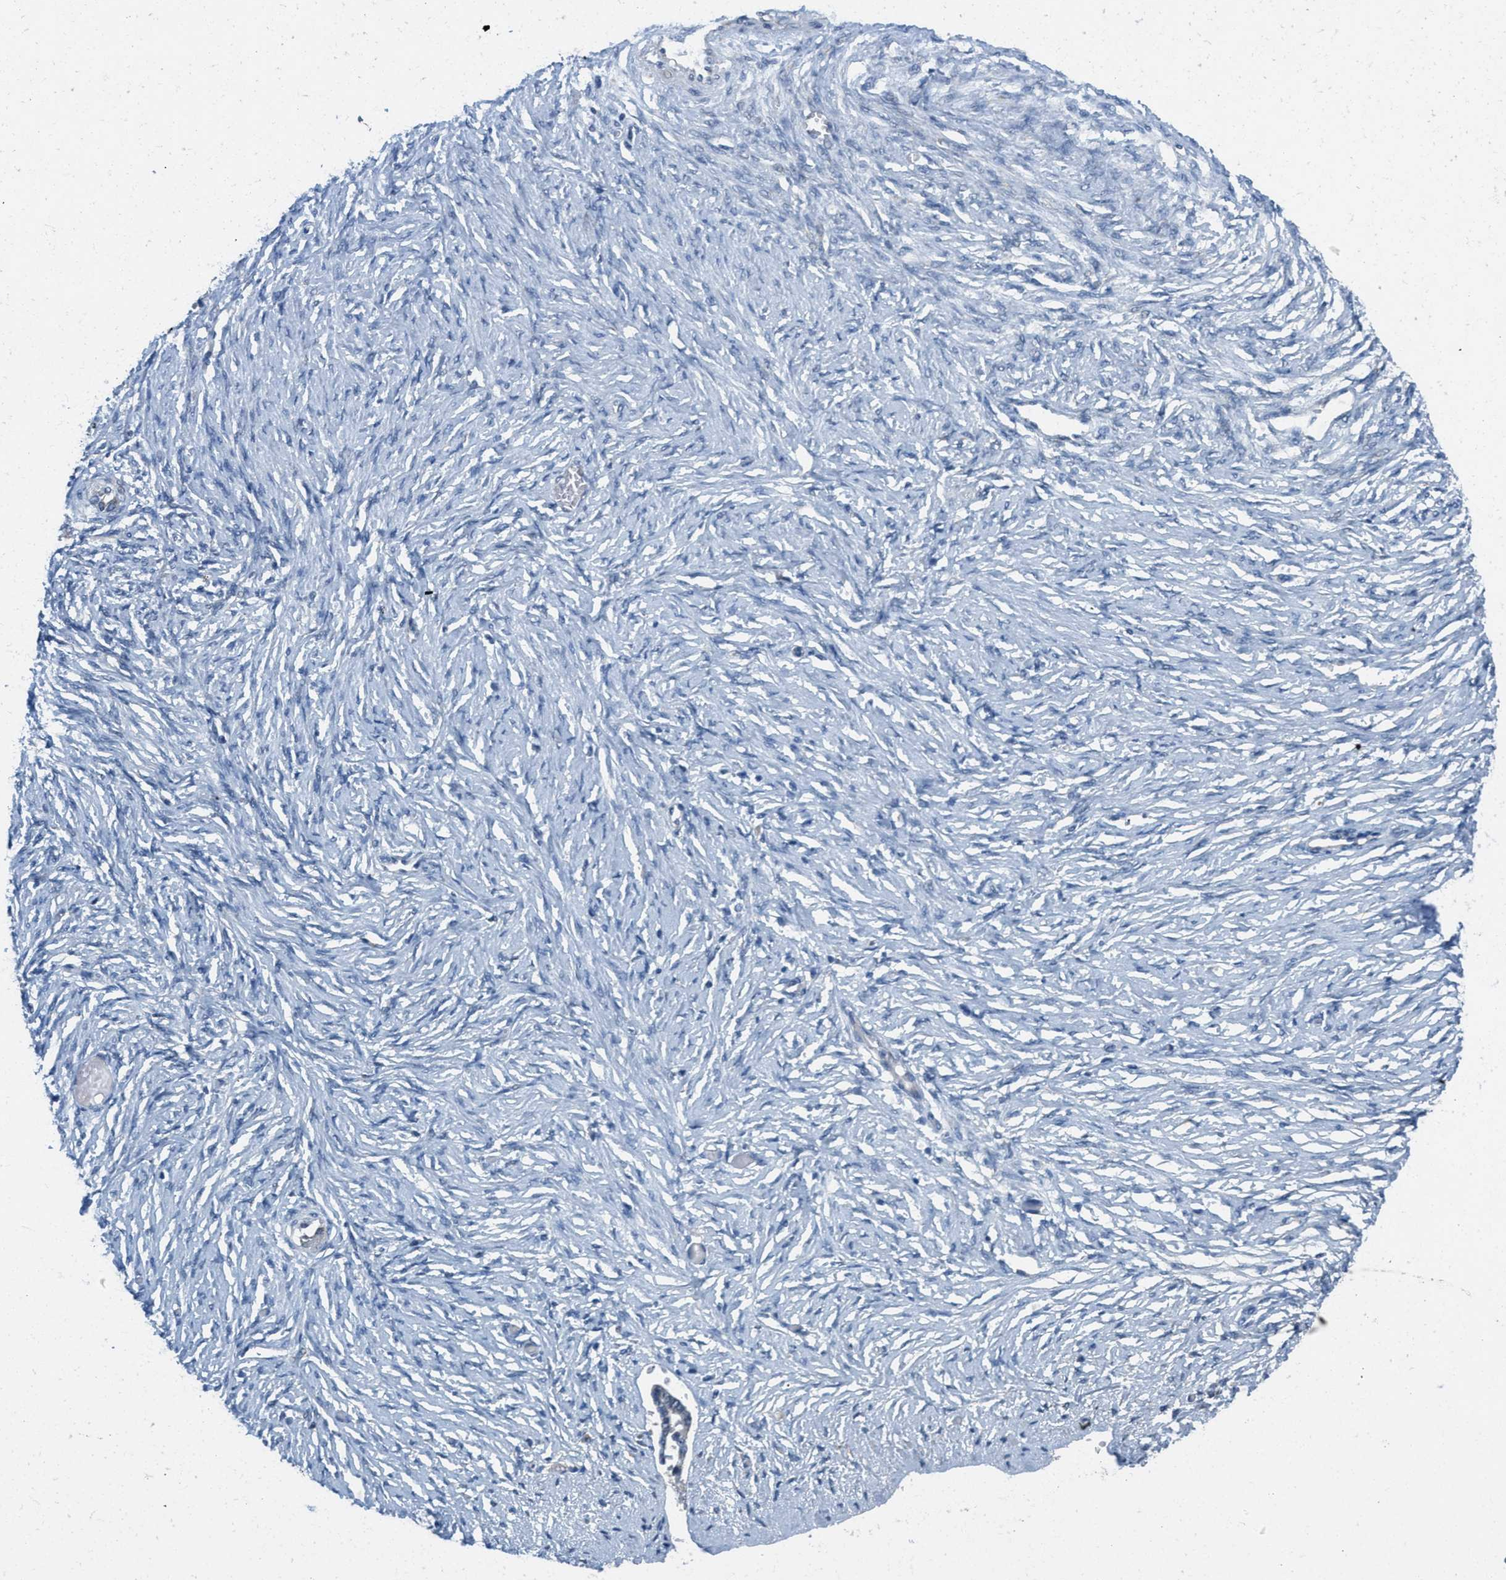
{"staining": {"intensity": "weak", "quantity": "<25%", "location": "cytoplasmic/membranous"}, "tissue": "ovarian cancer", "cell_type": "Tumor cells", "image_type": "cancer", "snomed": [{"axis": "morphology", "description": "Cystadenocarcinoma, serous, NOS"}, {"axis": "topography", "description": "Ovary"}], "caption": "Immunohistochemical staining of human serous cystadenocarcinoma (ovarian) shows no significant positivity in tumor cells.", "gene": "TOMM70", "patient": {"sex": "female", "age": 44}}